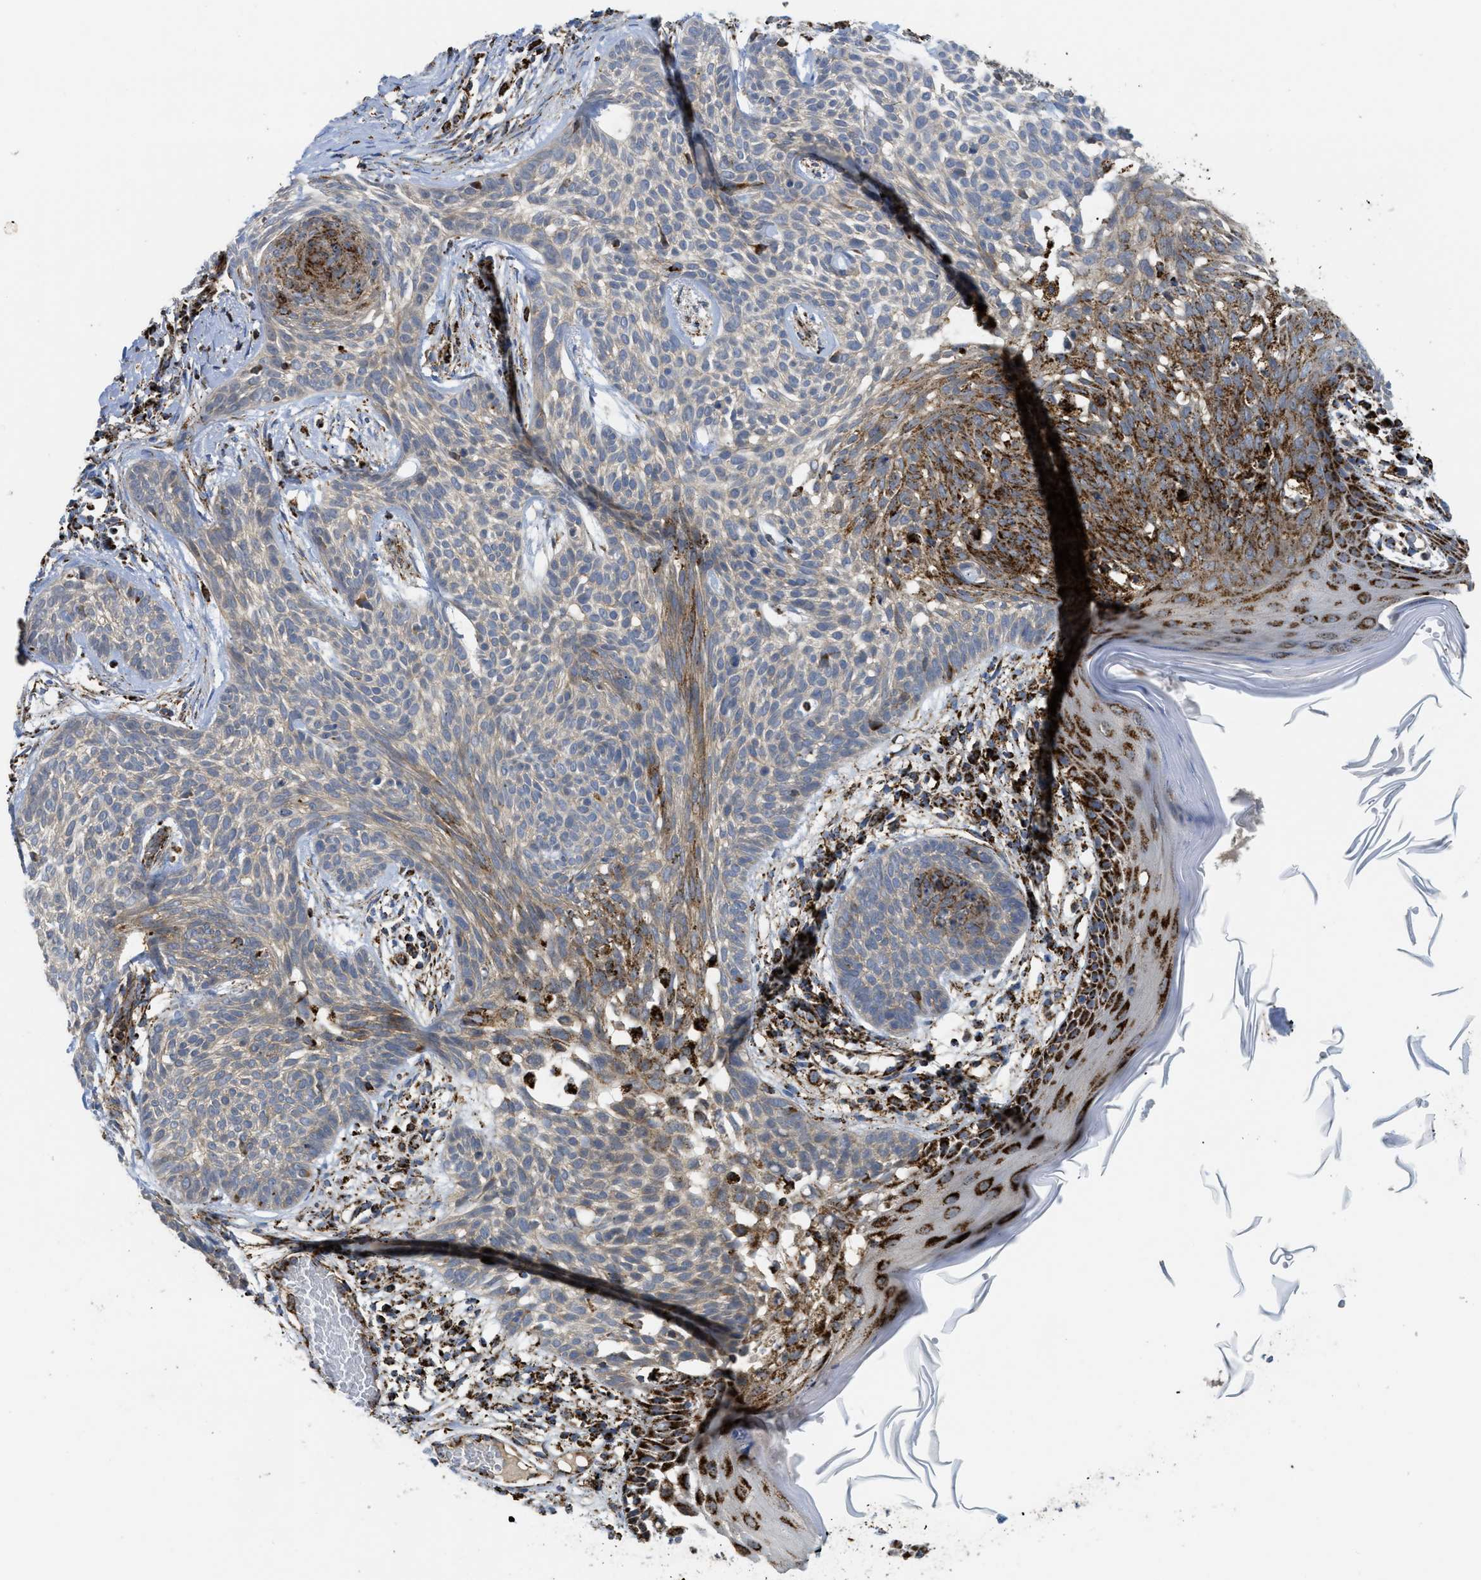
{"staining": {"intensity": "weak", "quantity": ">75%", "location": "cytoplasmic/membranous"}, "tissue": "skin cancer", "cell_type": "Tumor cells", "image_type": "cancer", "snomed": [{"axis": "morphology", "description": "Basal cell carcinoma"}, {"axis": "topography", "description": "Skin"}], "caption": "Human skin cancer stained with a brown dye shows weak cytoplasmic/membranous positive staining in approximately >75% of tumor cells.", "gene": "SQOR", "patient": {"sex": "female", "age": 59}}